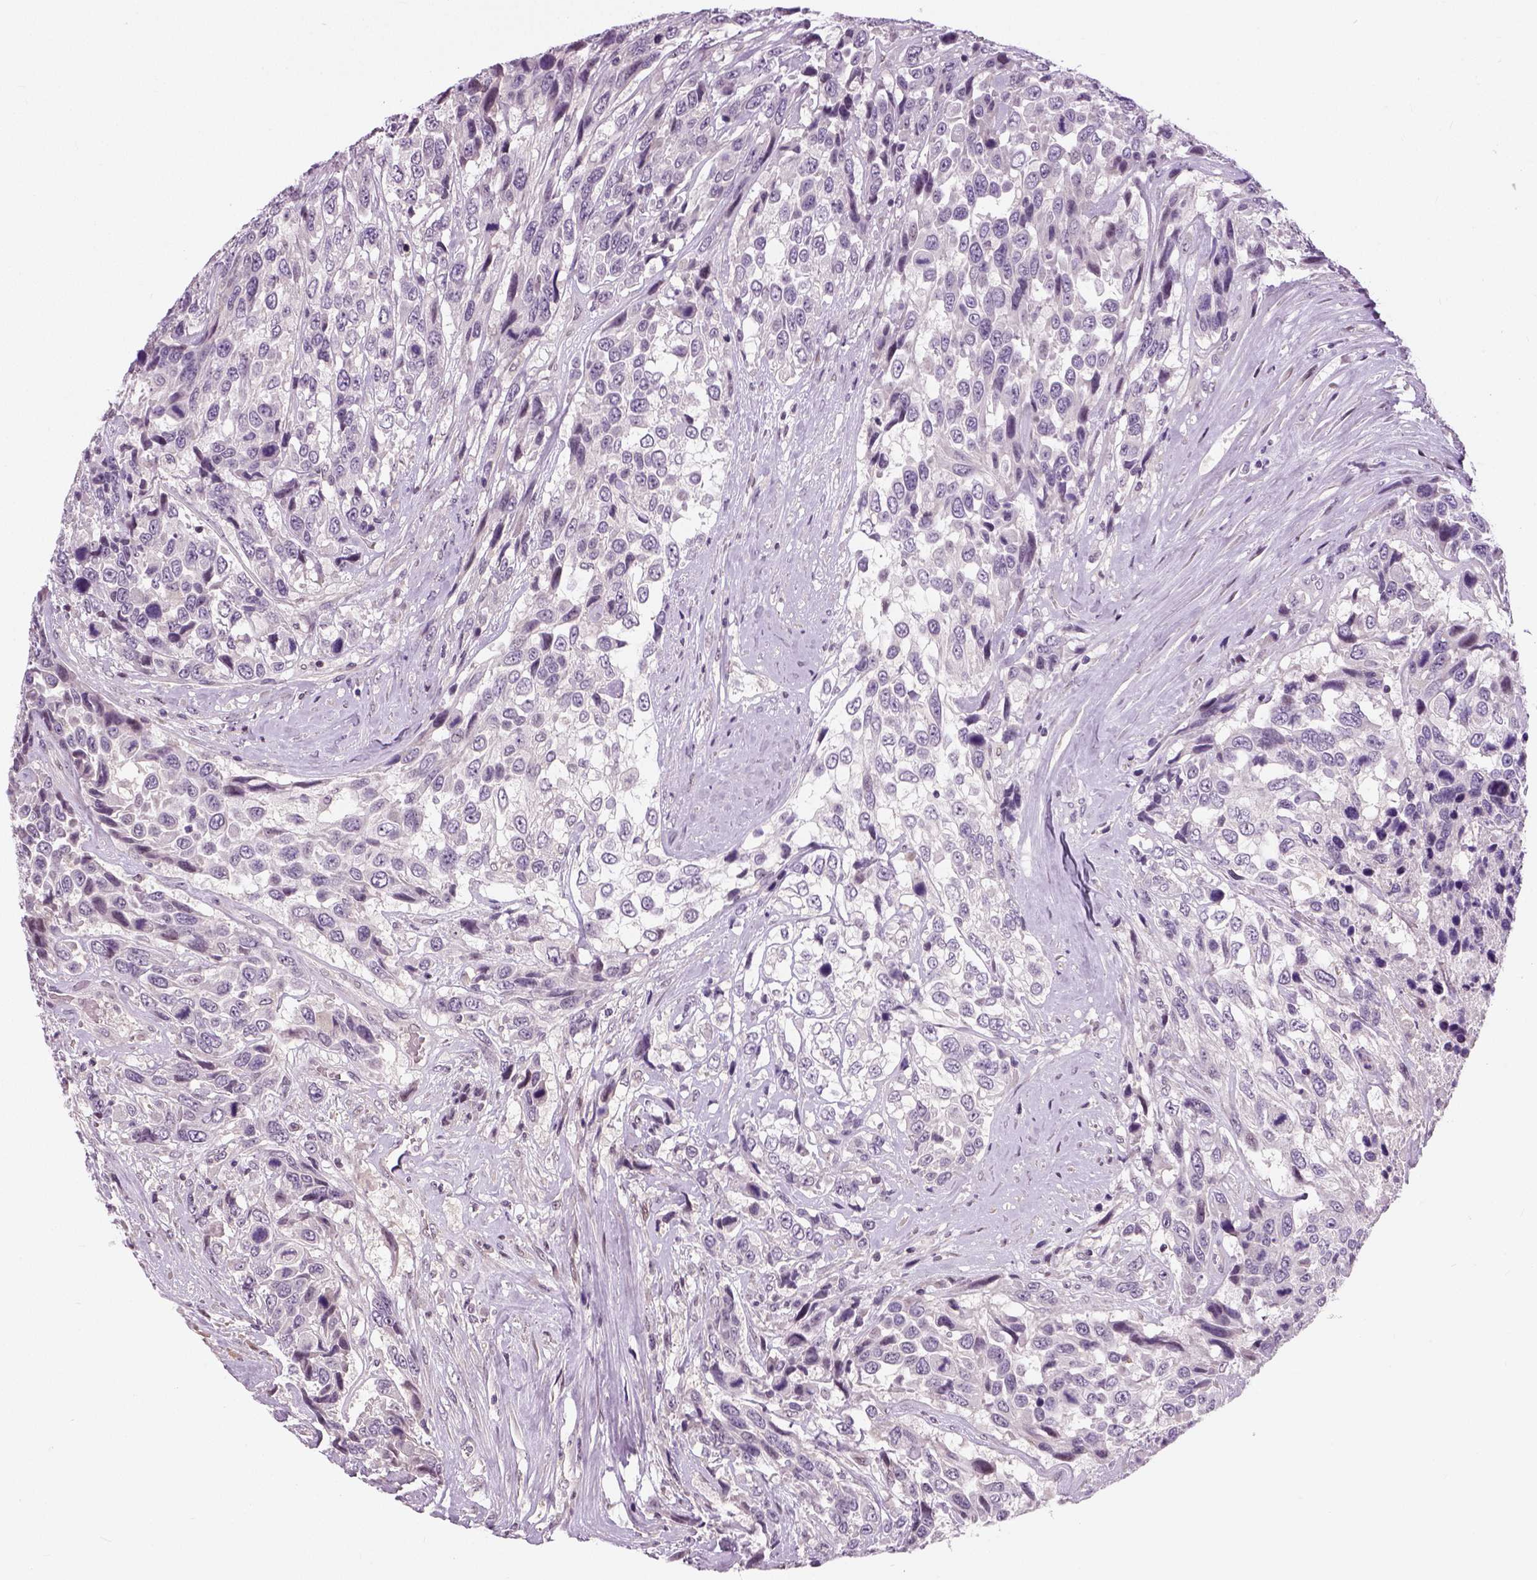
{"staining": {"intensity": "negative", "quantity": "none", "location": "none"}, "tissue": "urothelial cancer", "cell_type": "Tumor cells", "image_type": "cancer", "snomed": [{"axis": "morphology", "description": "Urothelial carcinoma, High grade"}, {"axis": "topography", "description": "Urinary bladder"}], "caption": "Tumor cells are negative for protein expression in human urothelial carcinoma (high-grade). The staining is performed using DAB (3,3'-diaminobenzidine) brown chromogen with nuclei counter-stained in using hematoxylin.", "gene": "NECAB1", "patient": {"sex": "female", "age": 70}}